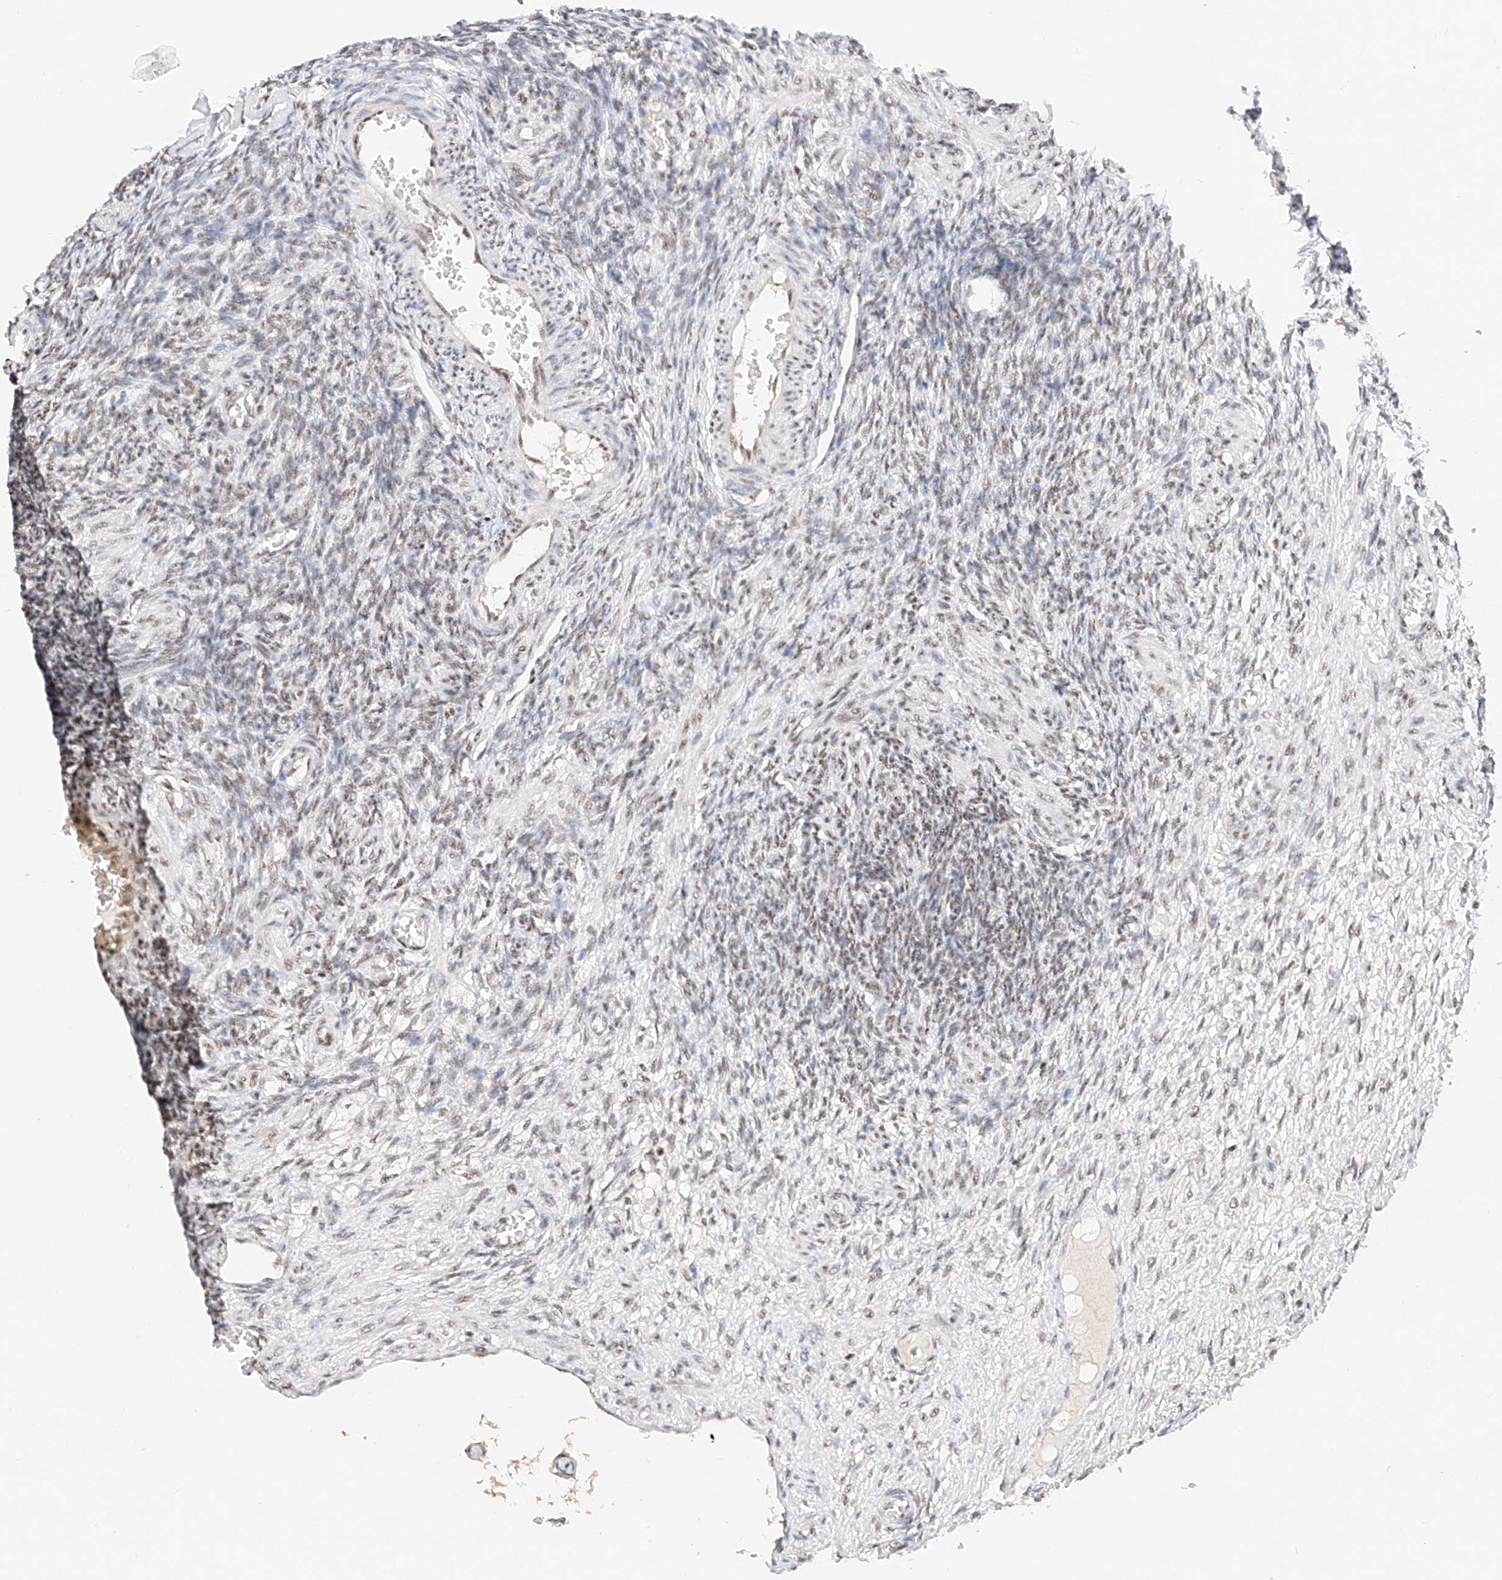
{"staining": {"intensity": "moderate", "quantity": ">75%", "location": "nuclear"}, "tissue": "ovary", "cell_type": "Follicle cells", "image_type": "normal", "snomed": [{"axis": "morphology", "description": "Normal tissue, NOS"}, {"axis": "topography", "description": "Ovary"}], "caption": "Normal ovary was stained to show a protein in brown. There is medium levels of moderate nuclear staining in approximately >75% of follicle cells.", "gene": "NRF1", "patient": {"sex": "female", "age": 27}}